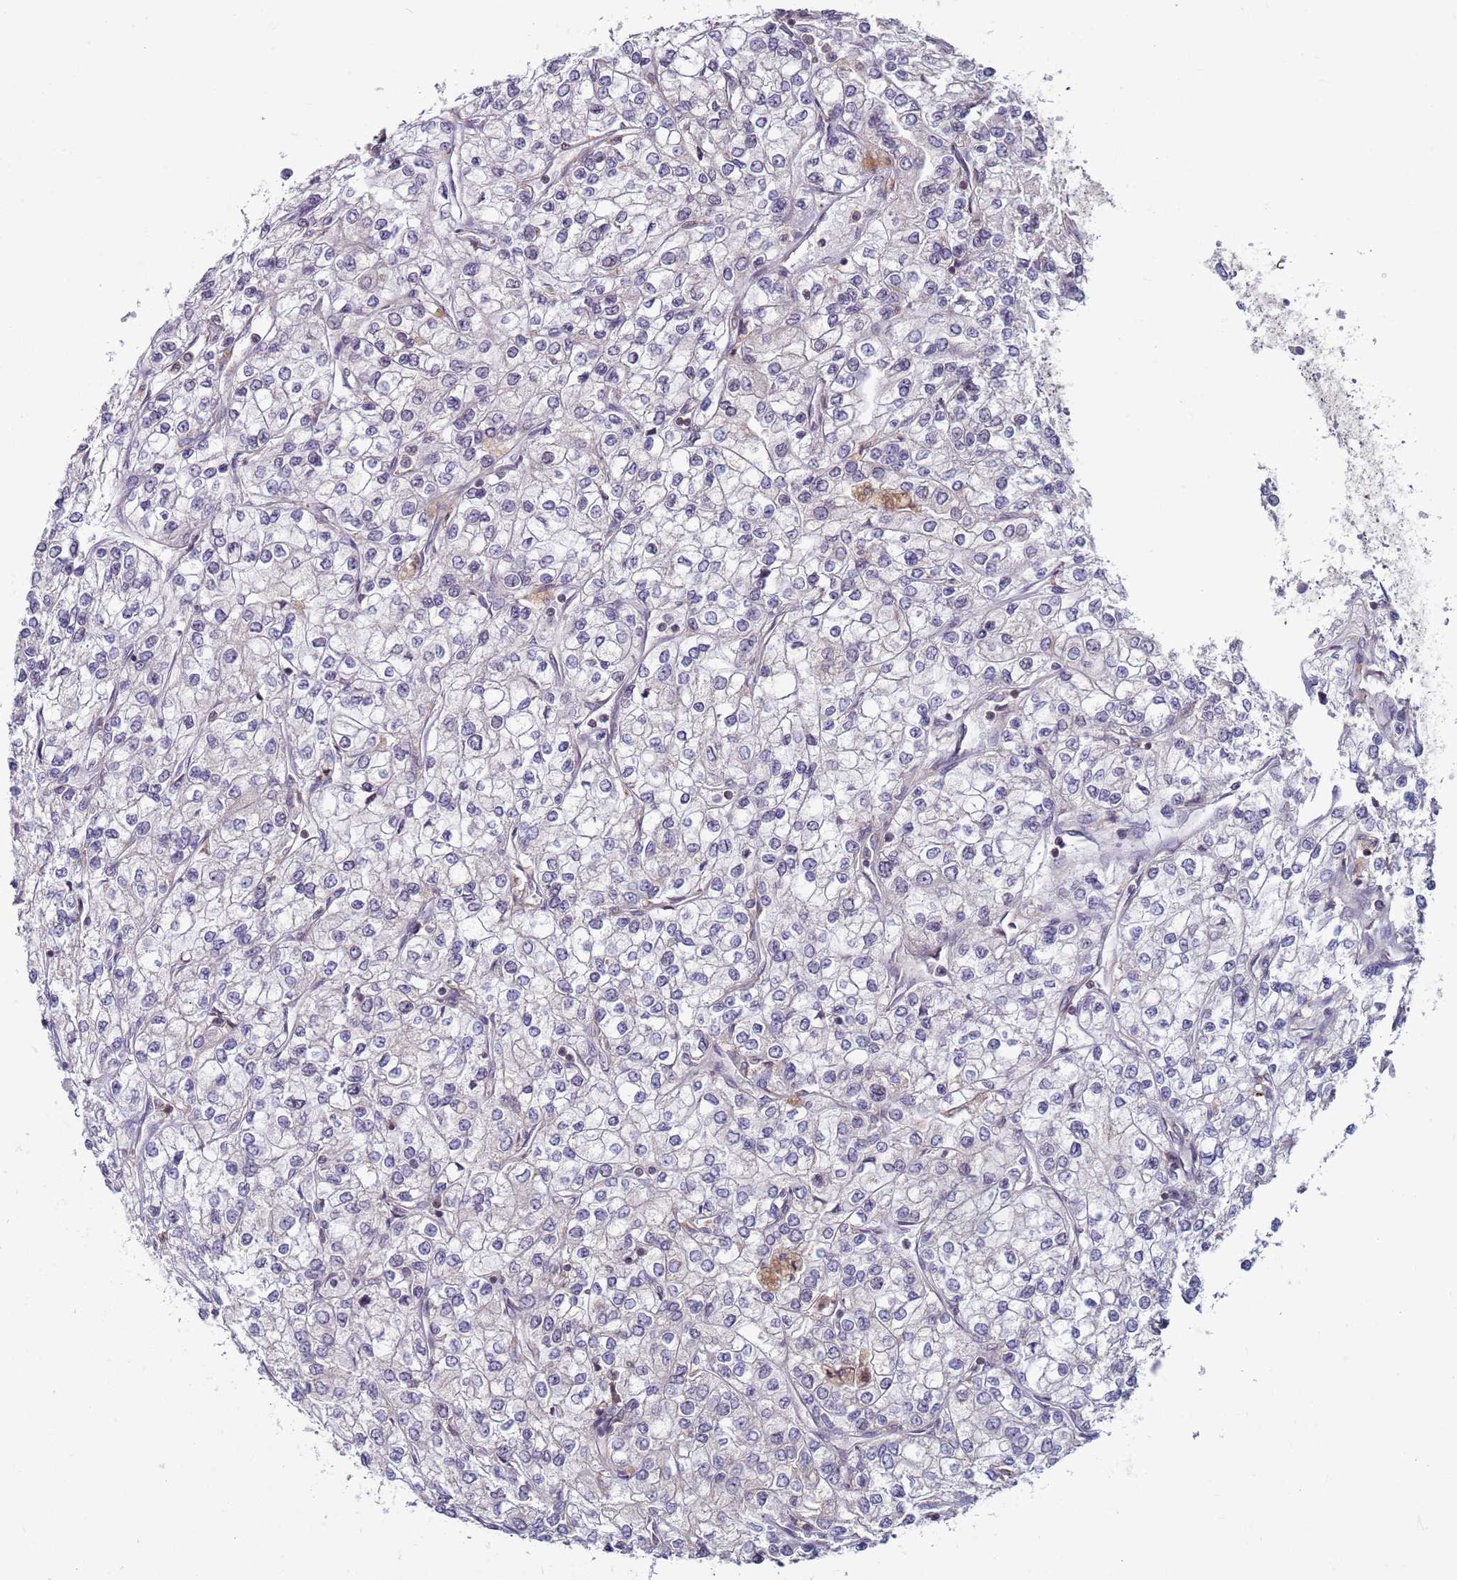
{"staining": {"intensity": "negative", "quantity": "none", "location": "none"}, "tissue": "renal cancer", "cell_type": "Tumor cells", "image_type": "cancer", "snomed": [{"axis": "morphology", "description": "Adenocarcinoma, NOS"}, {"axis": "topography", "description": "Kidney"}], "caption": "Tumor cells show no significant expression in renal adenocarcinoma. The staining is performed using DAB (3,3'-diaminobenzidine) brown chromogen with nuclei counter-stained in using hematoxylin.", "gene": "SNAPC4", "patient": {"sex": "male", "age": 80}}